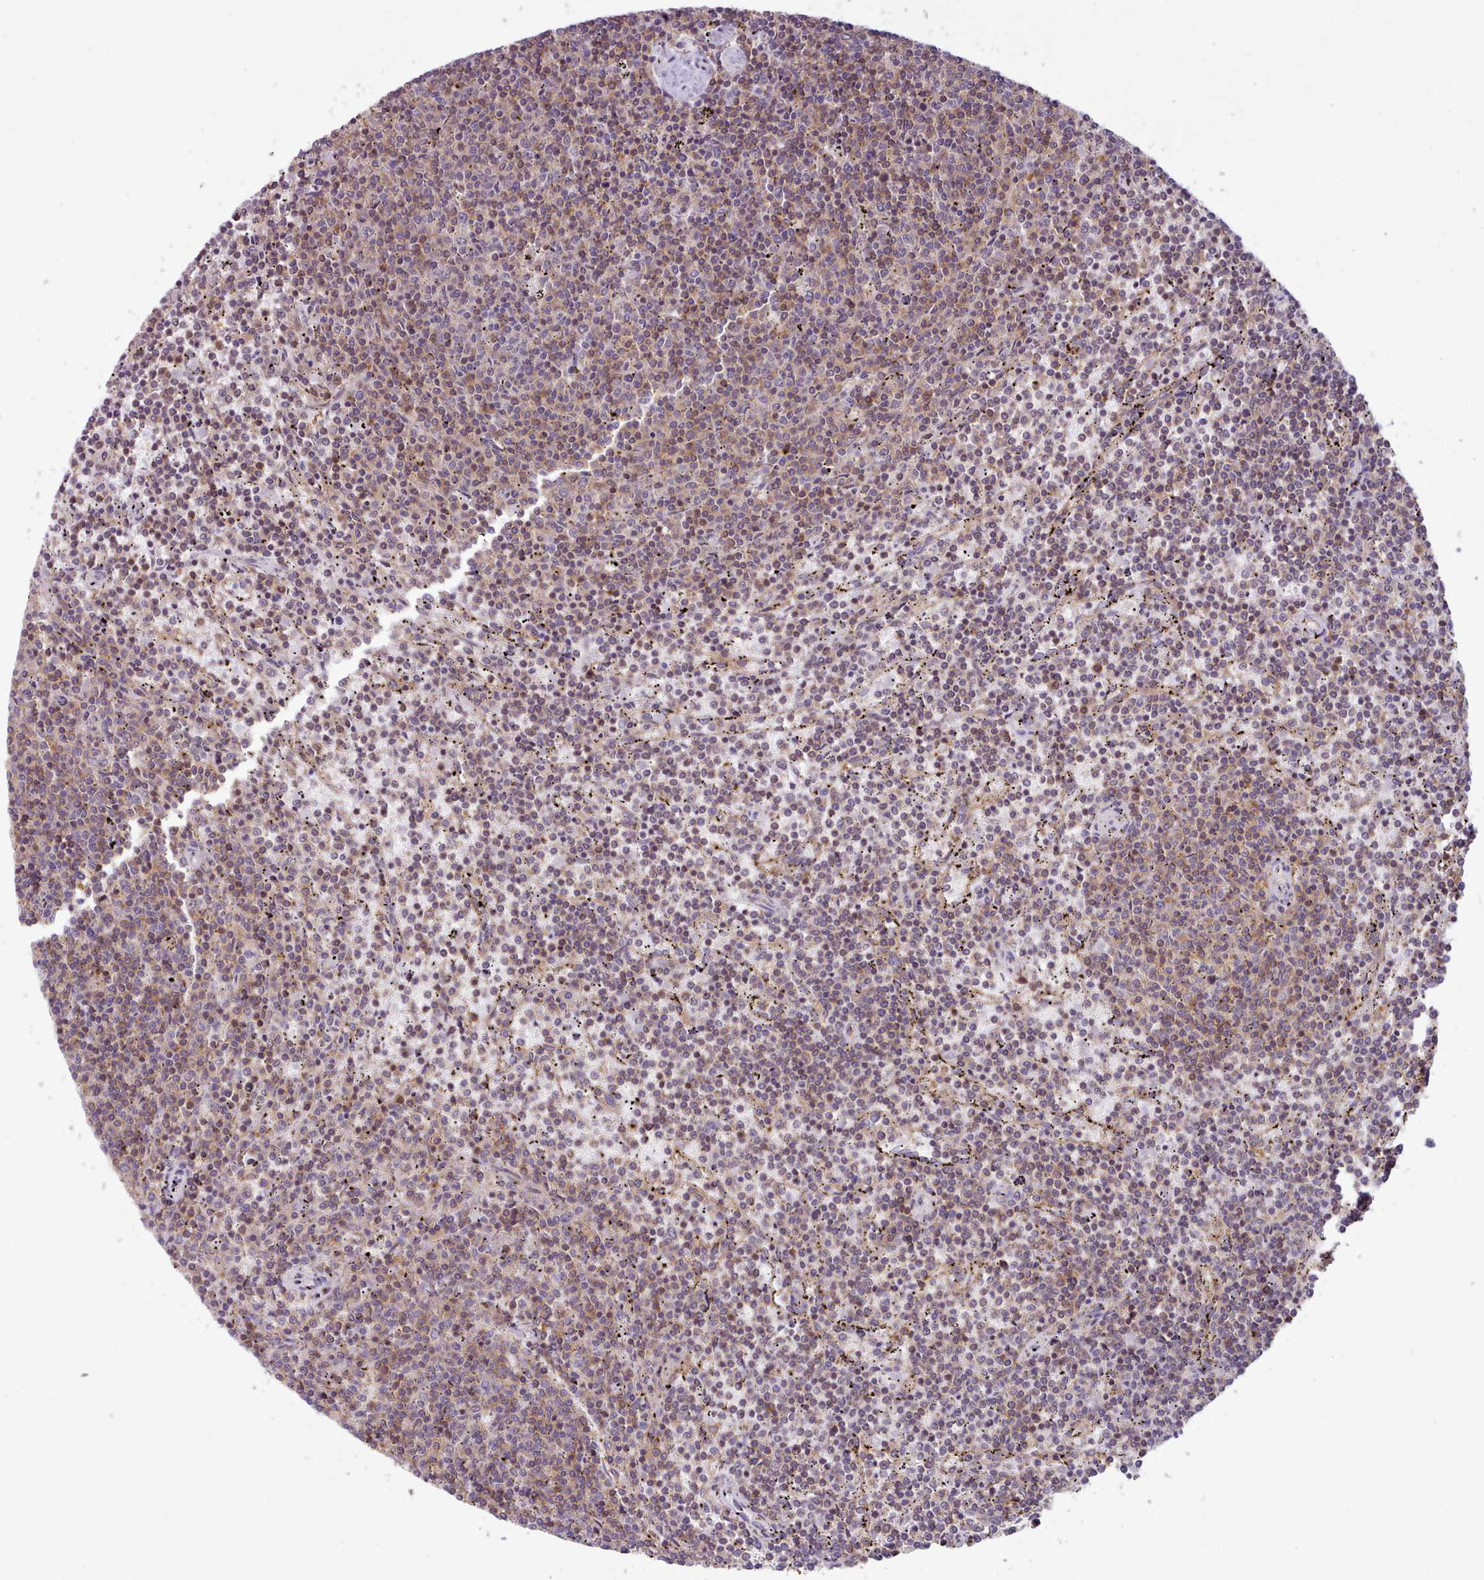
{"staining": {"intensity": "moderate", "quantity": "25%-75%", "location": "cytoplasmic/membranous"}, "tissue": "lymphoma", "cell_type": "Tumor cells", "image_type": "cancer", "snomed": [{"axis": "morphology", "description": "Malignant lymphoma, non-Hodgkin's type, Low grade"}, {"axis": "topography", "description": "Spleen"}], "caption": "Malignant lymphoma, non-Hodgkin's type (low-grade) stained with immunohistochemistry demonstrates moderate cytoplasmic/membranous staining in about 25%-75% of tumor cells. (Stains: DAB (3,3'-diaminobenzidine) in brown, nuclei in blue, Microscopy: brightfield microscopy at high magnification).", "gene": "CRYBG1", "patient": {"sex": "female", "age": 50}}